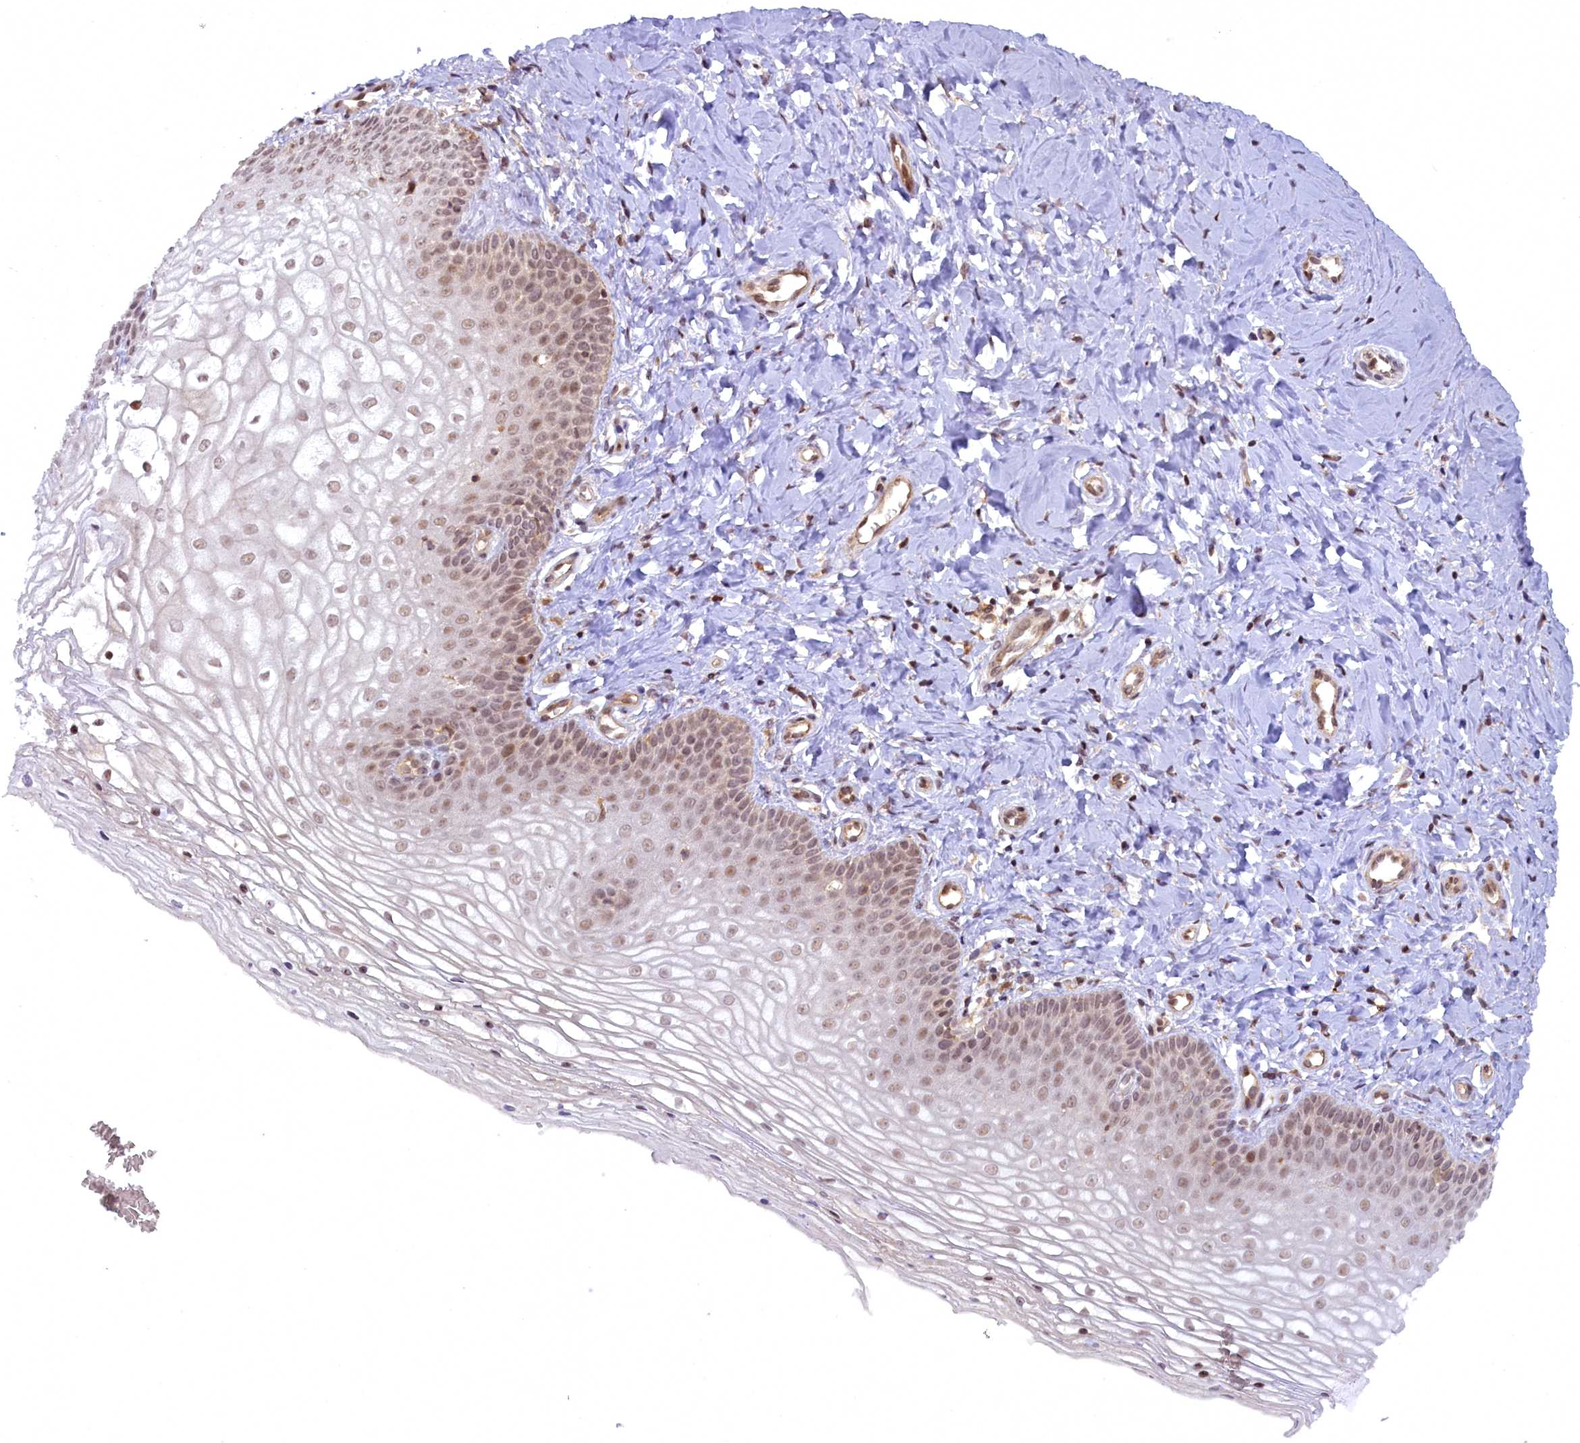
{"staining": {"intensity": "moderate", "quantity": ">75%", "location": "nuclear"}, "tissue": "vagina", "cell_type": "Squamous epithelial cells", "image_type": "normal", "snomed": [{"axis": "morphology", "description": "Normal tissue, NOS"}, {"axis": "topography", "description": "Vagina"}], "caption": "Moderate nuclear expression is appreciated in about >75% of squamous epithelial cells in benign vagina.", "gene": "FCHO1", "patient": {"sex": "female", "age": 68}}